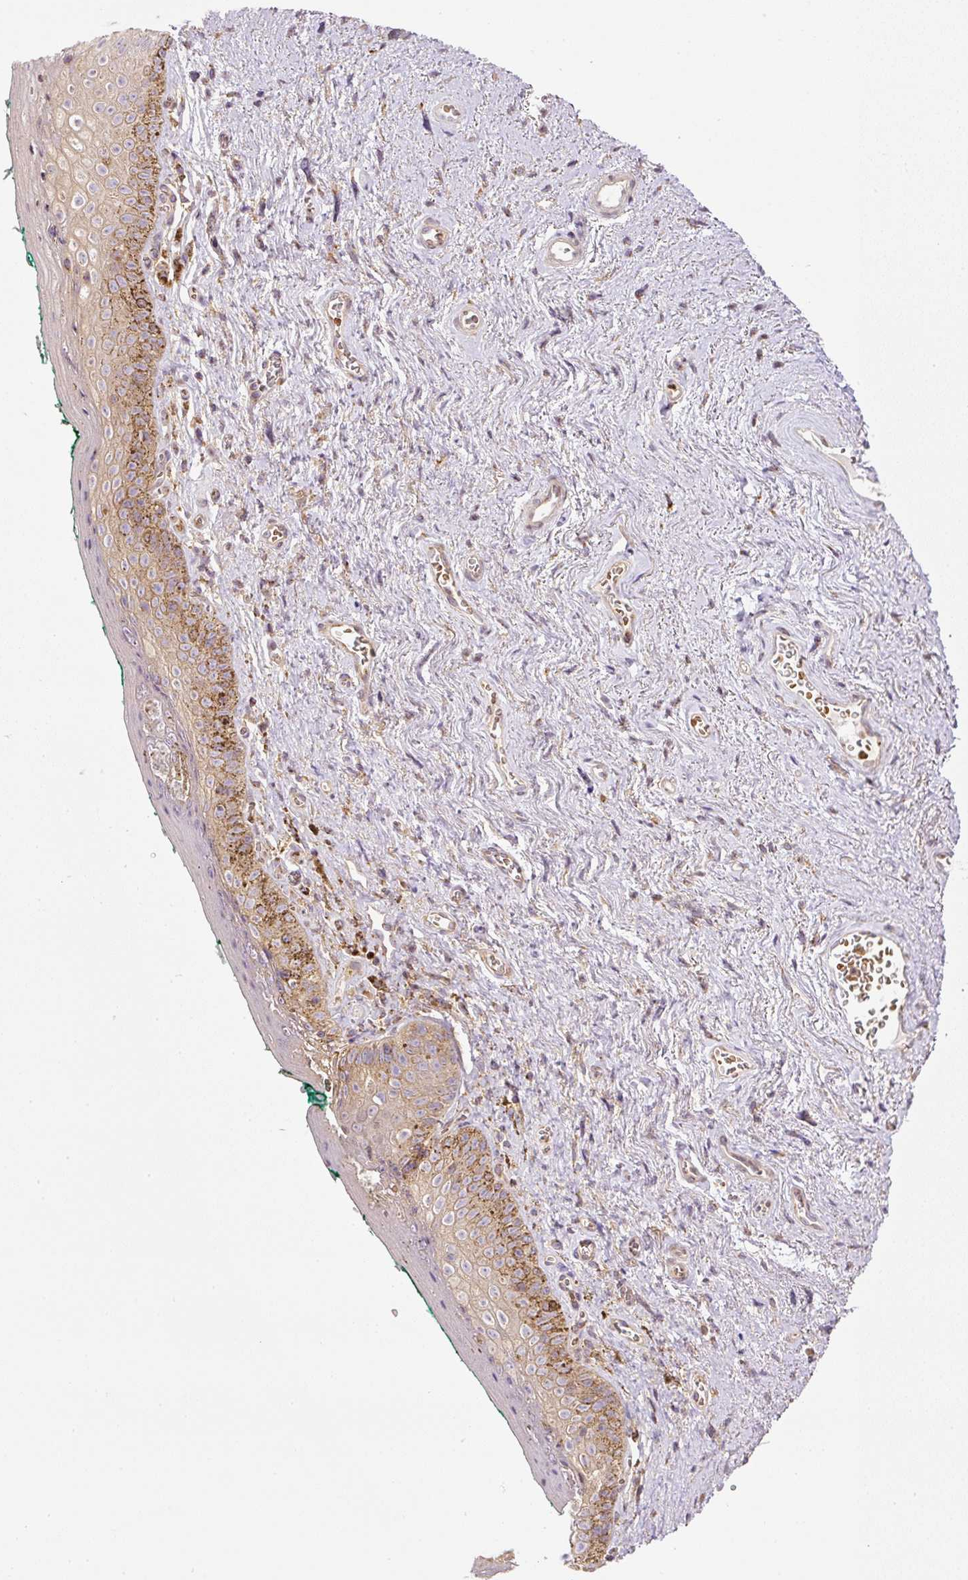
{"staining": {"intensity": "moderate", "quantity": "<25%", "location": "cytoplasmic/membranous"}, "tissue": "vagina", "cell_type": "Squamous epithelial cells", "image_type": "normal", "snomed": [{"axis": "morphology", "description": "Normal tissue, NOS"}, {"axis": "topography", "description": "Vulva"}, {"axis": "topography", "description": "Vagina"}, {"axis": "topography", "description": "Peripheral nerve tissue"}], "caption": "A brown stain labels moderate cytoplasmic/membranous expression of a protein in squamous epithelial cells of unremarkable human vagina.", "gene": "TBC1D2B", "patient": {"sex": "female", "age": 66}}